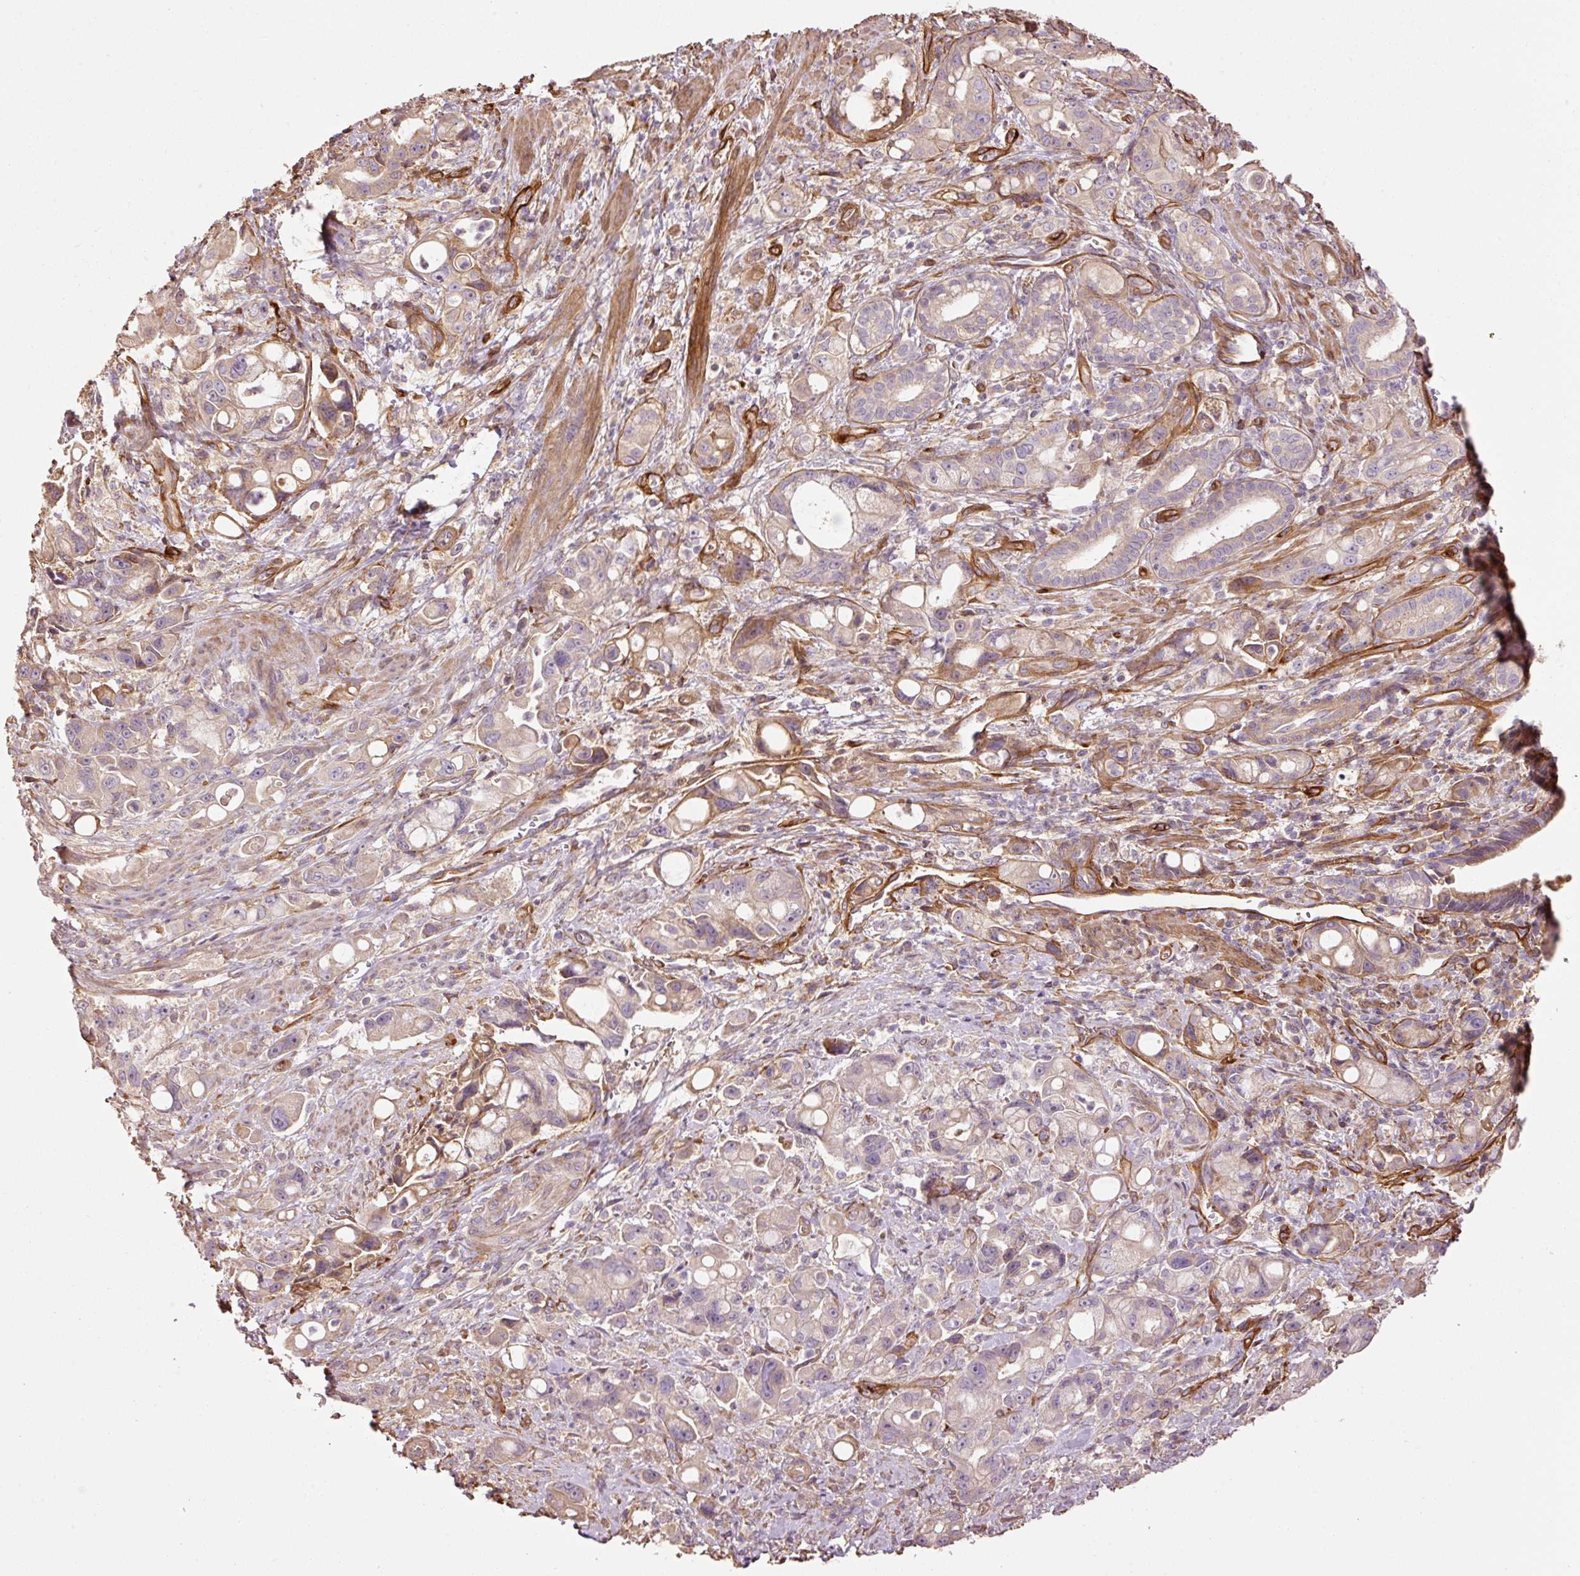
{"staining": {"intensity": "moderate", "quantity": "<25%", "location": "cytoplasmic/membranous"}, "tissue": "pancreatic cancer", "cell_type": "Tumor cells", "image_type": "cancer", "snomed": [{"axis": "morphology", "description": "Adenocarcinoma, NOS"}, {"axis": "topography", "description": "Pancreas"}], "caption": "Approximately <25% of tumor cells in adenocarcinoma (pancreatic) show moderate cytoplasmic/membranous protein staining as visualized by brown immunohistochemical staining.", "gene": "NID2", "patient": {"sex": "male", "age": 68}}